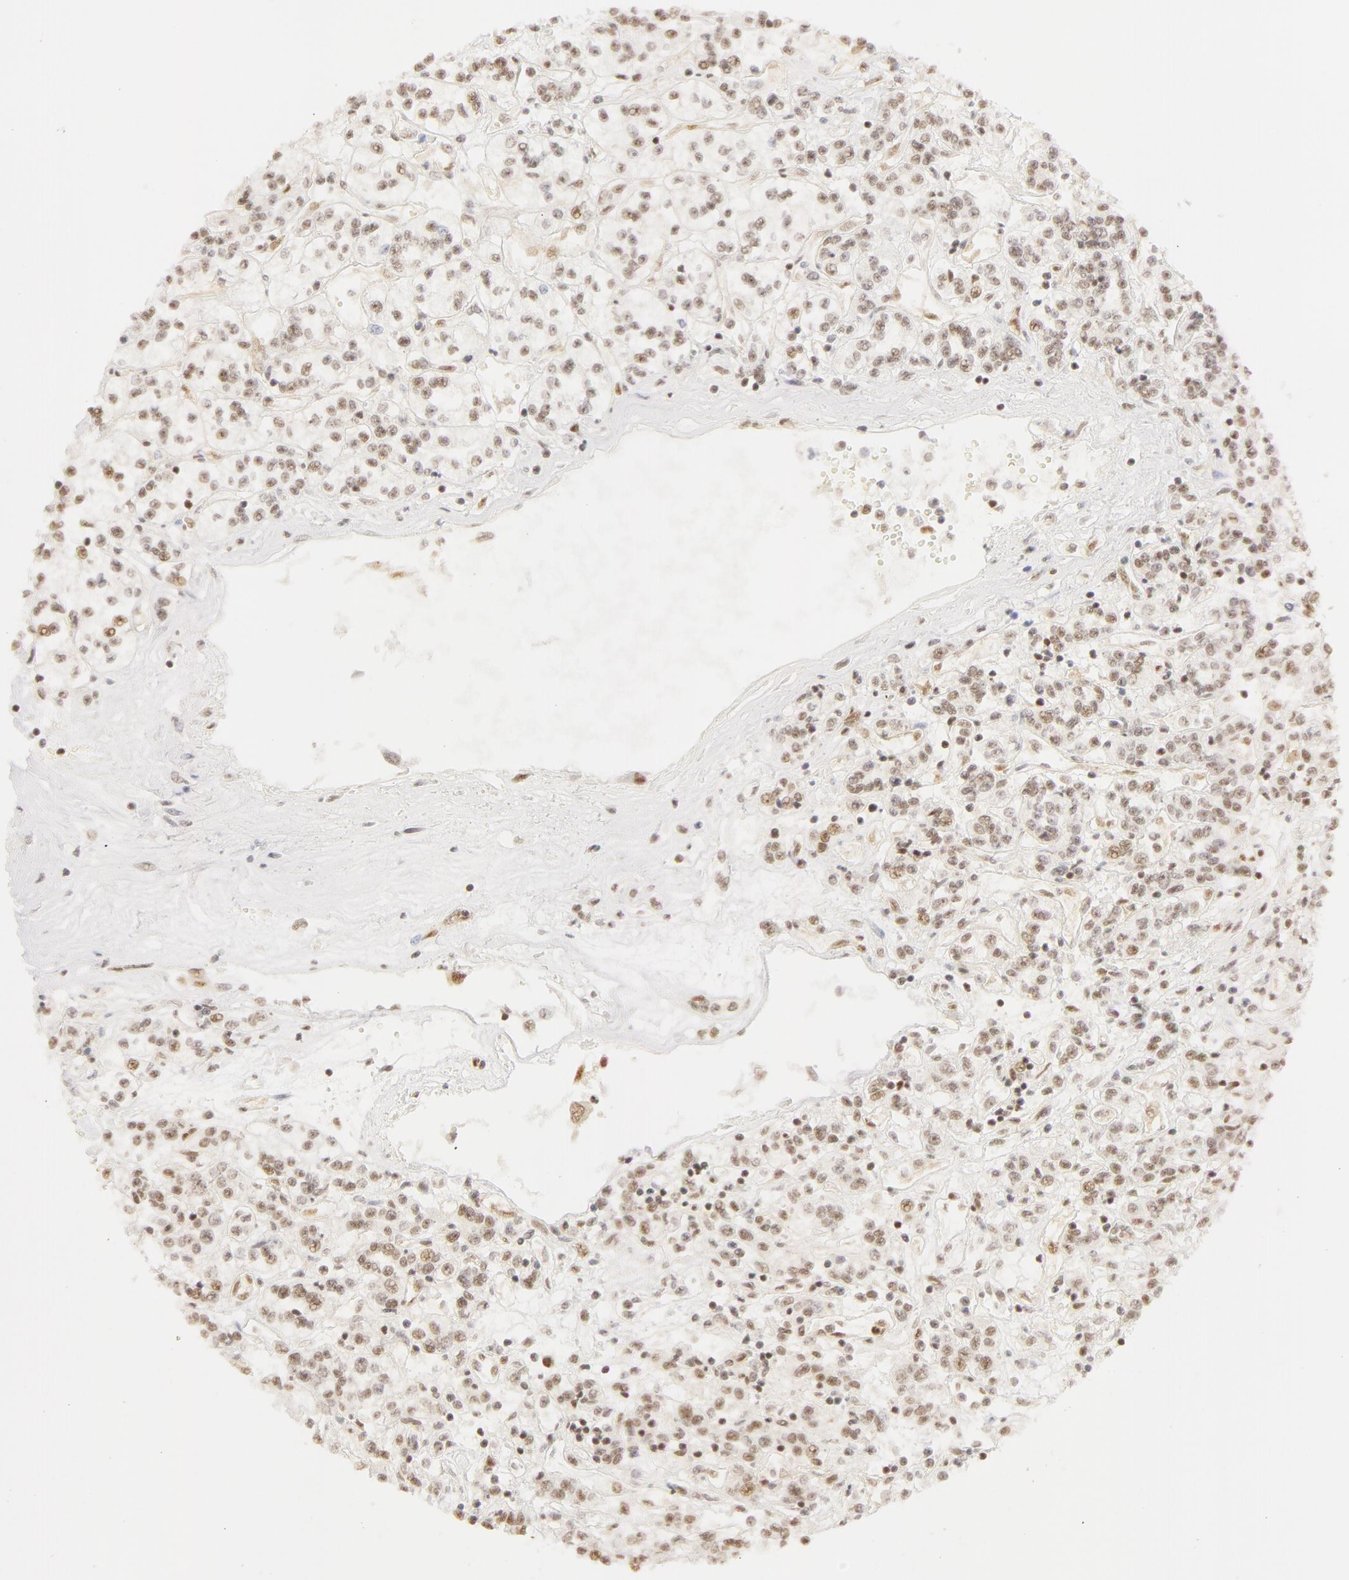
{"staining": {"intensity": "weak", "quantity": "25%-75%", "location": "nuclear"}, "tissue": "renal cancer", "cell_type": "Tumor cells", "image_type": "cancer", "snomed": [{"axis": "morphology", "description": "Adenocarcinoma, NOS"}, {"axis": "topography", "description": "Kidney"}], "caption": "DAB immunohistochemical staining of renal adenocarcinoma displays weak nuclear protein staining in approximately 25%-75% of tumor cells.", "gene": "RBM39", "patient": {"sex": "female", "age": 76}}